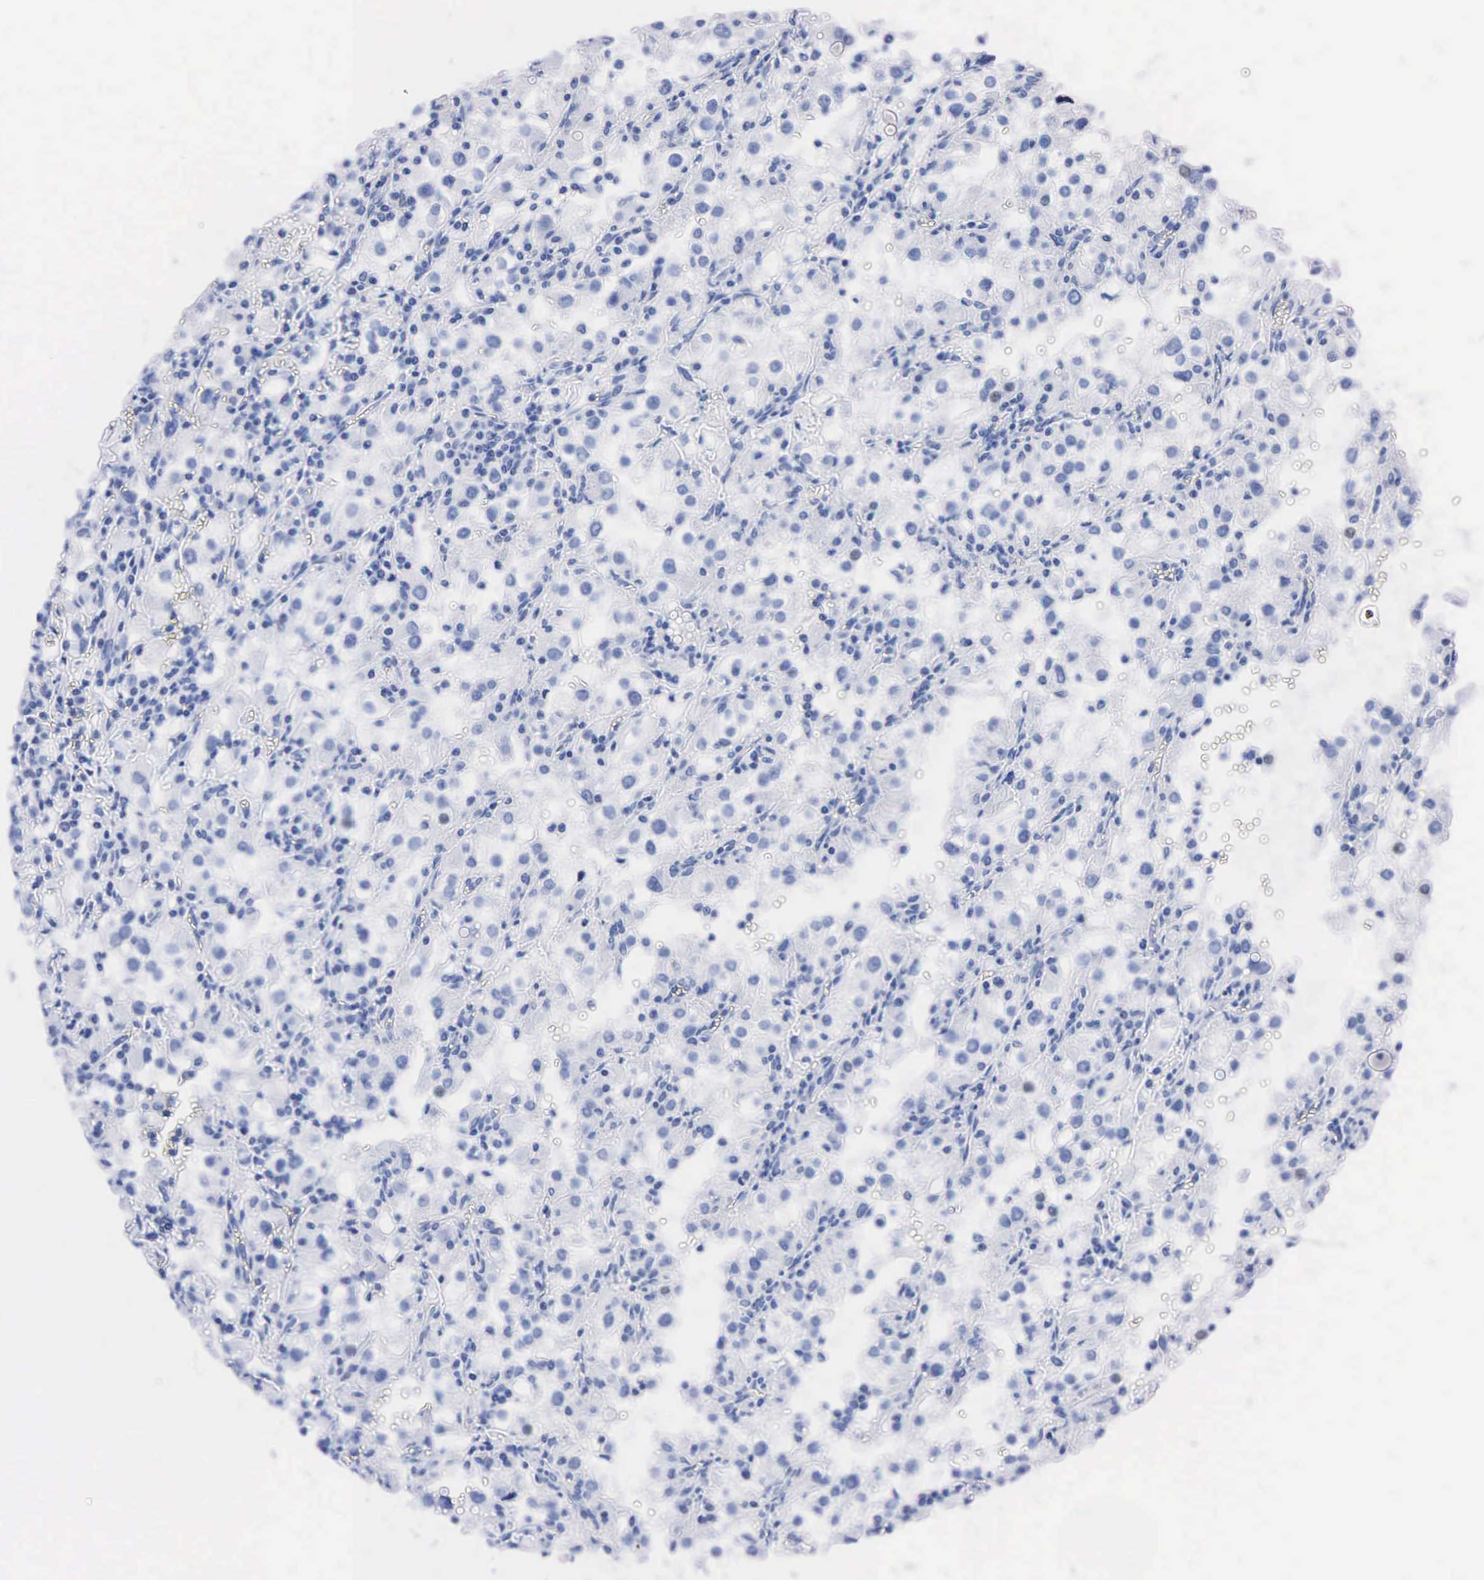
{"staining": {"intensity": "negative", "quantity": "none", "location": "none"}, "tissue": "renal cancer", "cell_type": "Tumor cells", "image_type": "cancer", "snomed": [{"axis": "morphology", "description": "Adenocarcinoma, NOS"}, {"axis": "topography", "description": "Kidney"}], "caption": "Renal adenocarcinoma stained for a protein using immunohistochemistry exhibits no positivity tumor cells.", "gene": "PTH", "patient": {"sex": "female", "age": 52}}